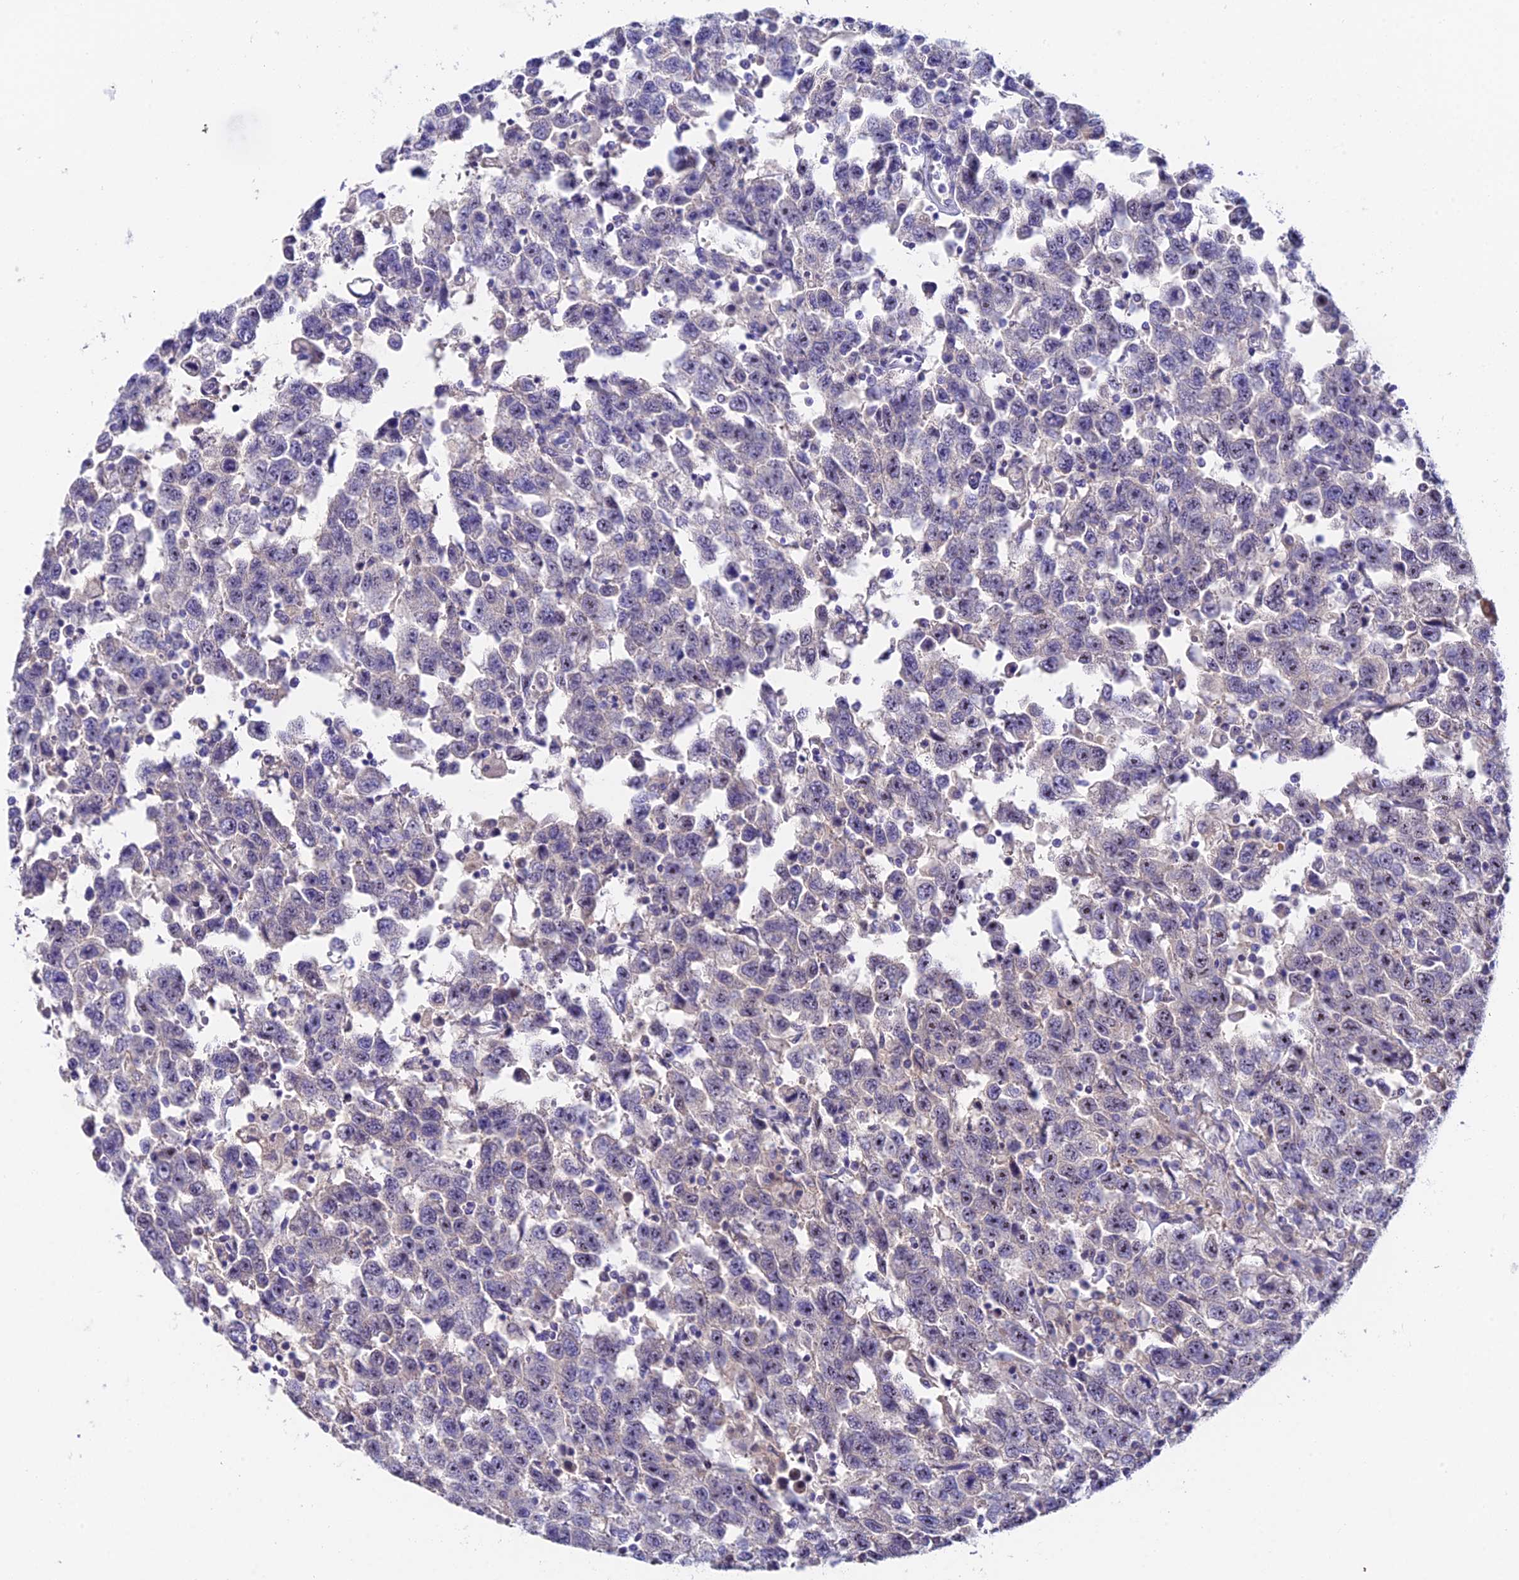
{"staining": {"intensity": "negative", "quantity": "none", "location": "none"}, "tissue": "testis cancer", "cell_type": "Tumor cells", "image_type": "cancer", "snomed": [{"axis": "morphology", "description": "Seminoma, NOS"}, {"axis": "topography", "description": "Testis"}], "caption": "Photomicrograph shows no significant protein staining in tumor cells of seminoma (testis).", "gene": "DUSP29", "patient": {"sex": "male", "age": 41}}